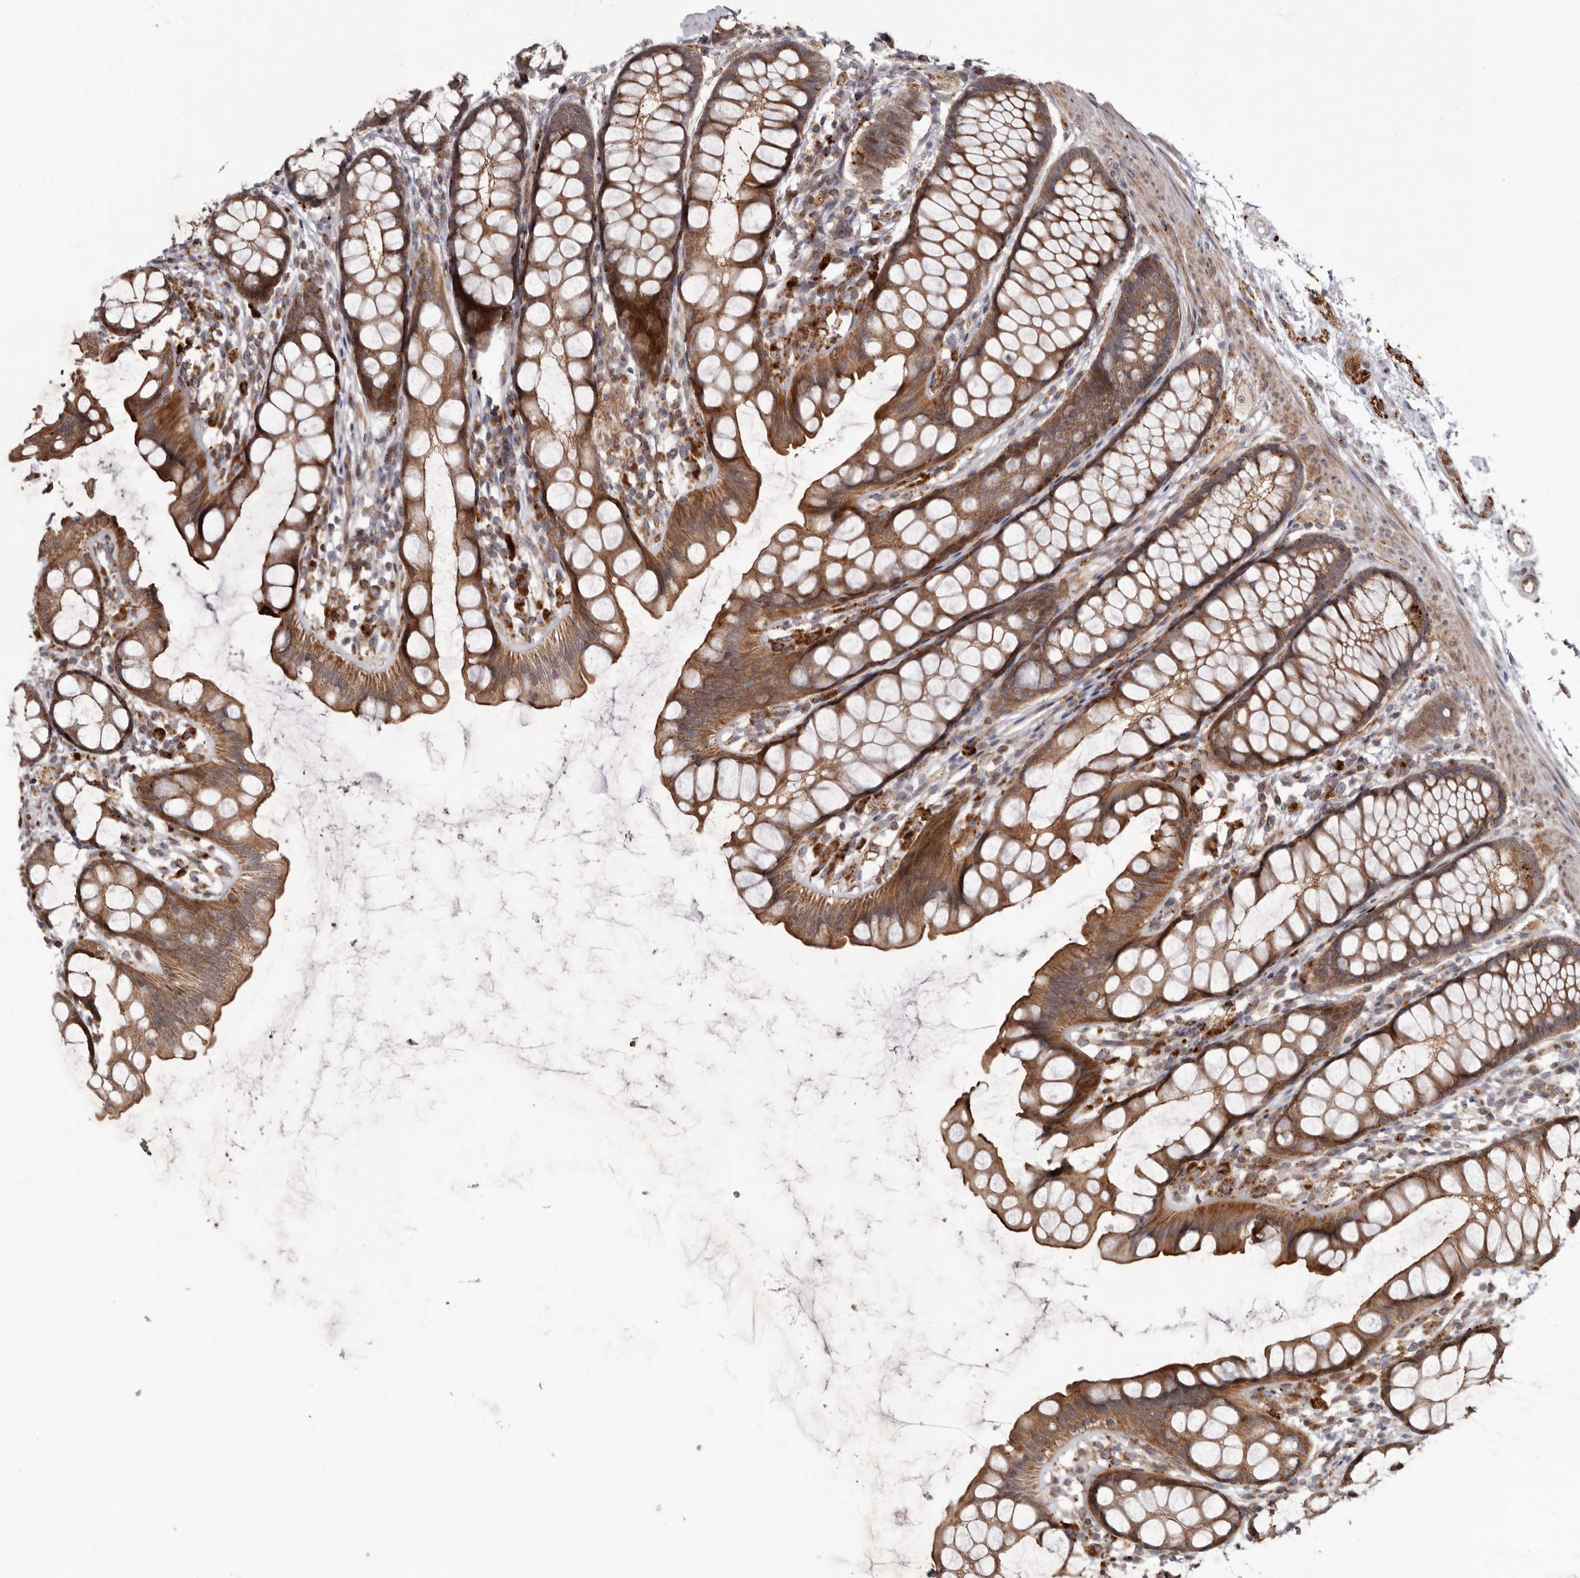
{"staining": {"intensity": "strong", "quantity": ">75%", "location": "cytoplasmic/membranous"}, "tissue": "rectum", "cell_type": "Glandular cells", "image_type": "normal", "snomed": [{"axis": "morphology", "description": "Normal tissue, NOS"}, {"axis": "topography", "description": "Rectum"}], "caption": "An image of human rectum stained for a protein reveals strong cytoplasmic/membranous brown staining in glandular cells. The staining is performed using DAB brown chromogen to label protein expression. The nuclei are counter-stained blue using hematoxylin.", "gene": "NUP43", "patient": {"sex": "female", "age": 65}}